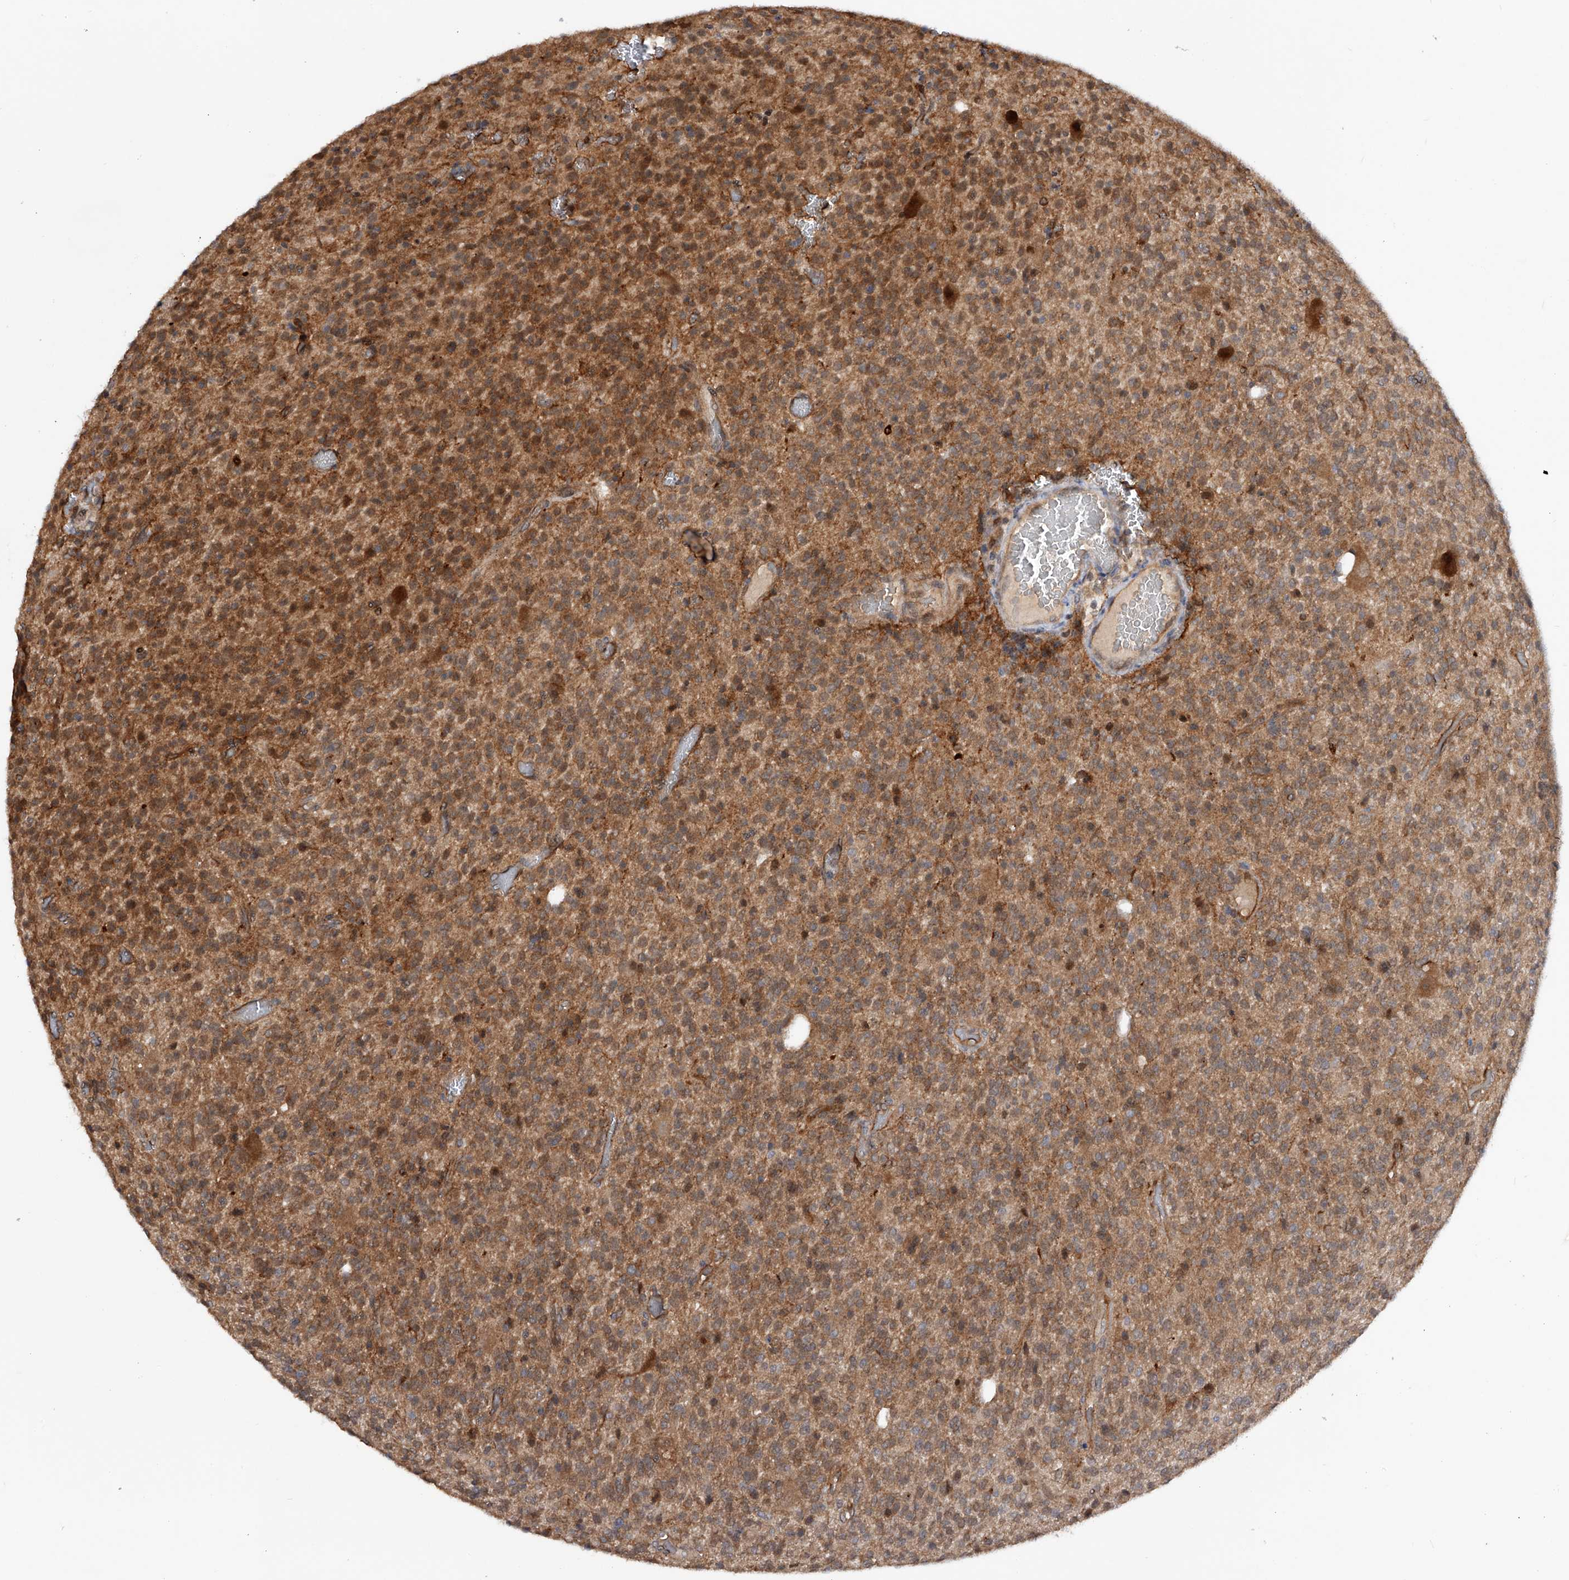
{"staining": {"intensity": "moderate", "quantity": ">75%", "location": "cytoplasmic/membranous"}, "tissue": "glioma", "cell_type": "Tumor cells", "image_type": "cancer", "snomed": [{"axis": "morphology", "description": "Glioma, malignant, High grade"}, {"axis": "topography", "description": "Brain"}], "caption": "Brown immunohistochemical staining in glioma exhibits moderate cytoplasmic/membranous expression in about >75% of tumor cells.", "gene": "RWDD2A", "patient": {"sex": "male", "age": 34}}